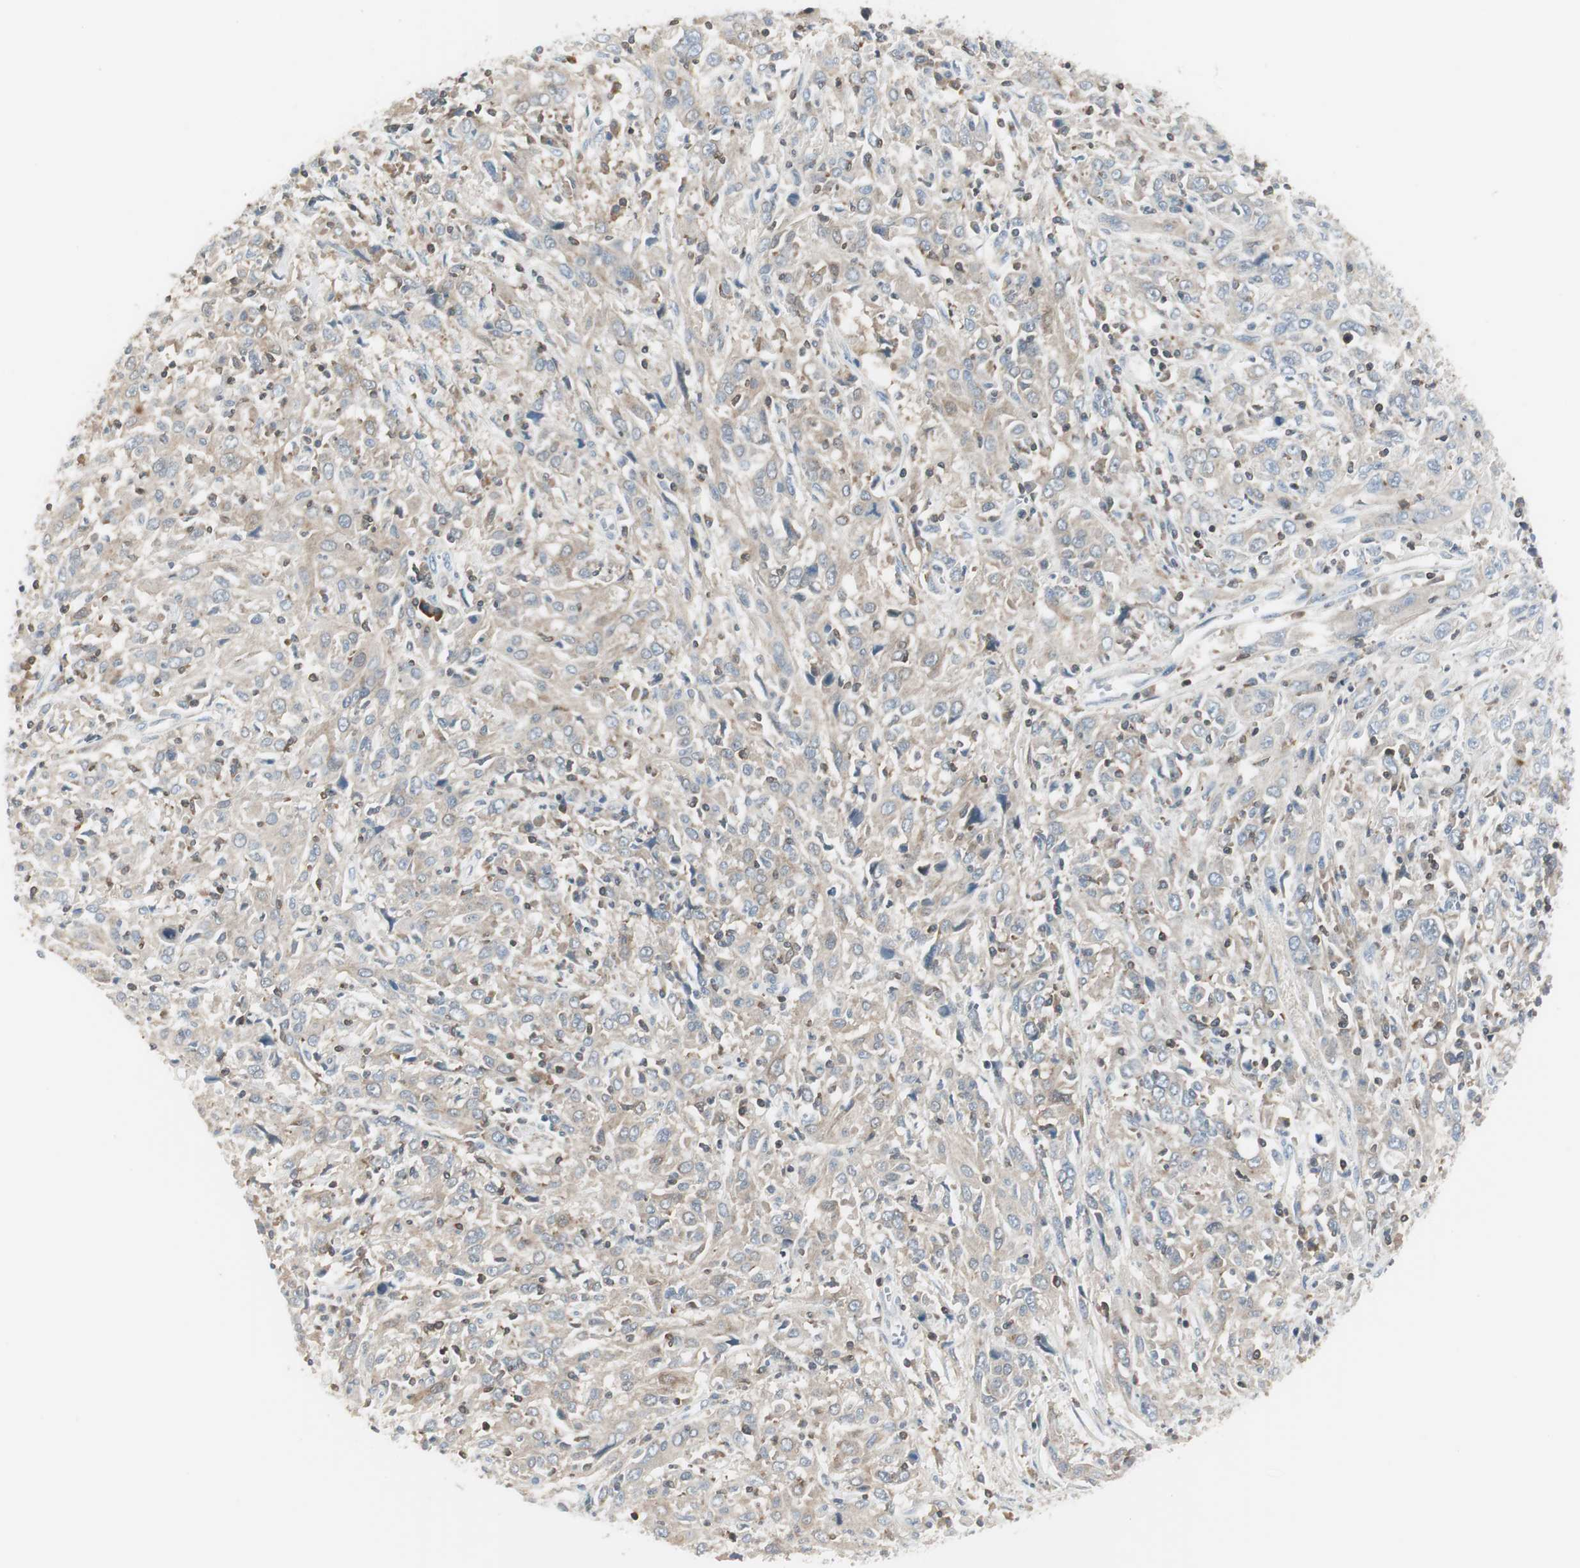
{"staining": {"intensity": "weak", "quantity": ">75%", "location": "cytoplasmic/membranous"}, "tissue": "cervical cancer", "cell_type": "Tumor cells", "image_type": "cancer", "snomed": [{"axis": "morphology", "description": "Squamous cell carcinoma, NOS"}, {"axis": "topography", "description": "Cervix"}], "caption": "Immunohistochemistry micrograph of cervical squamous cell carcinoma stained for a protein (brown), which demonstrates low levels of weak cytoplasmic/membranous positivity in approximately >75% of tumor cells.", "gene": "SLC9A3R1", "patient": {"sex": "female", "age": 46}}